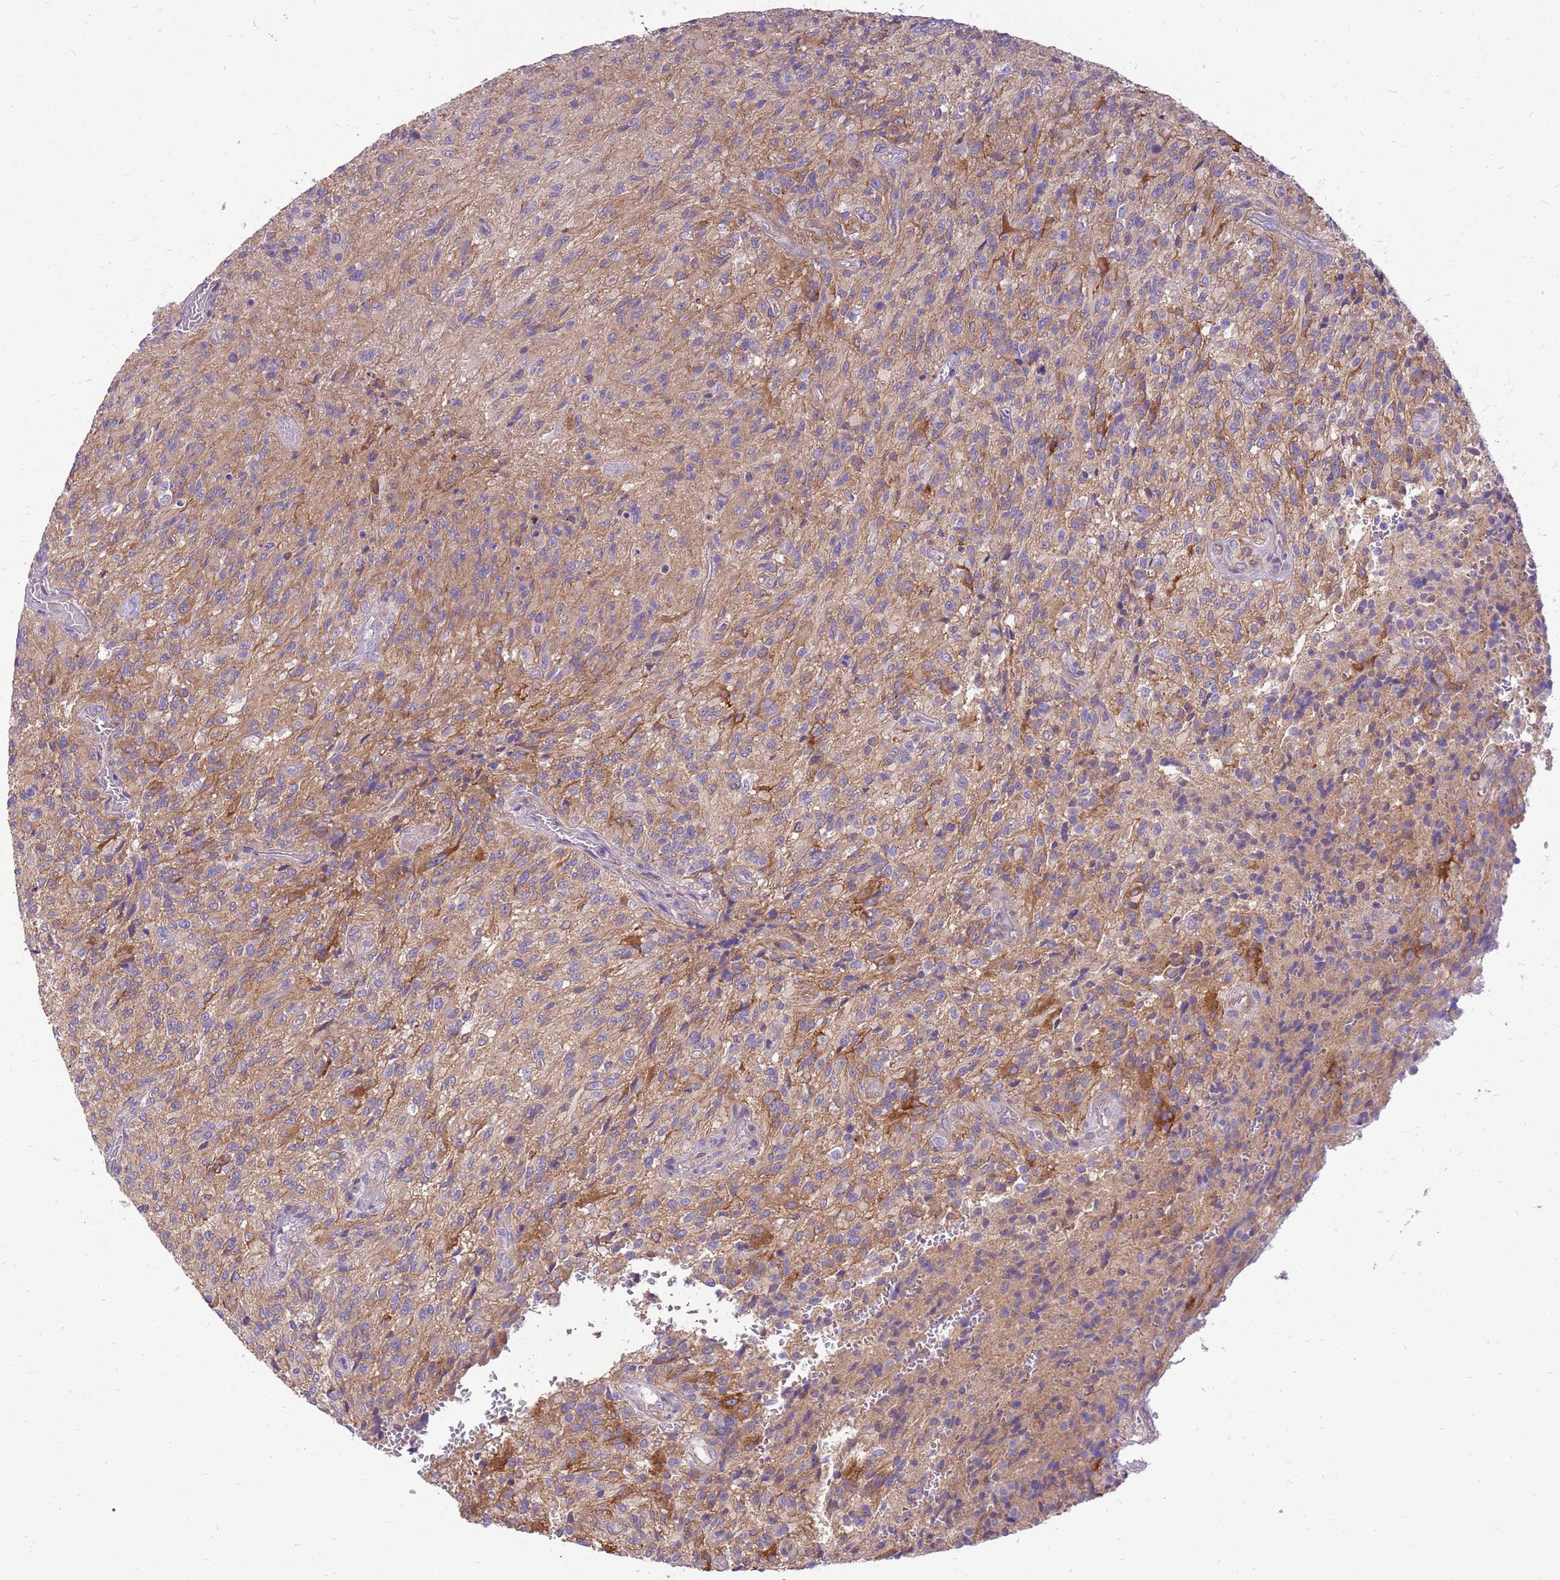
{"staining": {"intensity": "weak", "quantity": "25%-75%", "location": "cytoplasmic/membranous"}, "tissue": "glioma", "cell_type": "Tumor cells", "image_type": "cancer", "snomed": [{"axis": "morphology", "description": "Normal tissue, NOS"}, {"axis": "morphology", "description": "Glioma, malignant, High grade"}, {"axis": "topography", "description": "Cerebral cortex"}], "caption": "This is an image of IHC staining of glioma, which shows weak staining in the cytoplasmic/membranous of tumor cells.", "gene": "WDR90", "patient": {"sex": "male", "age": 56}}